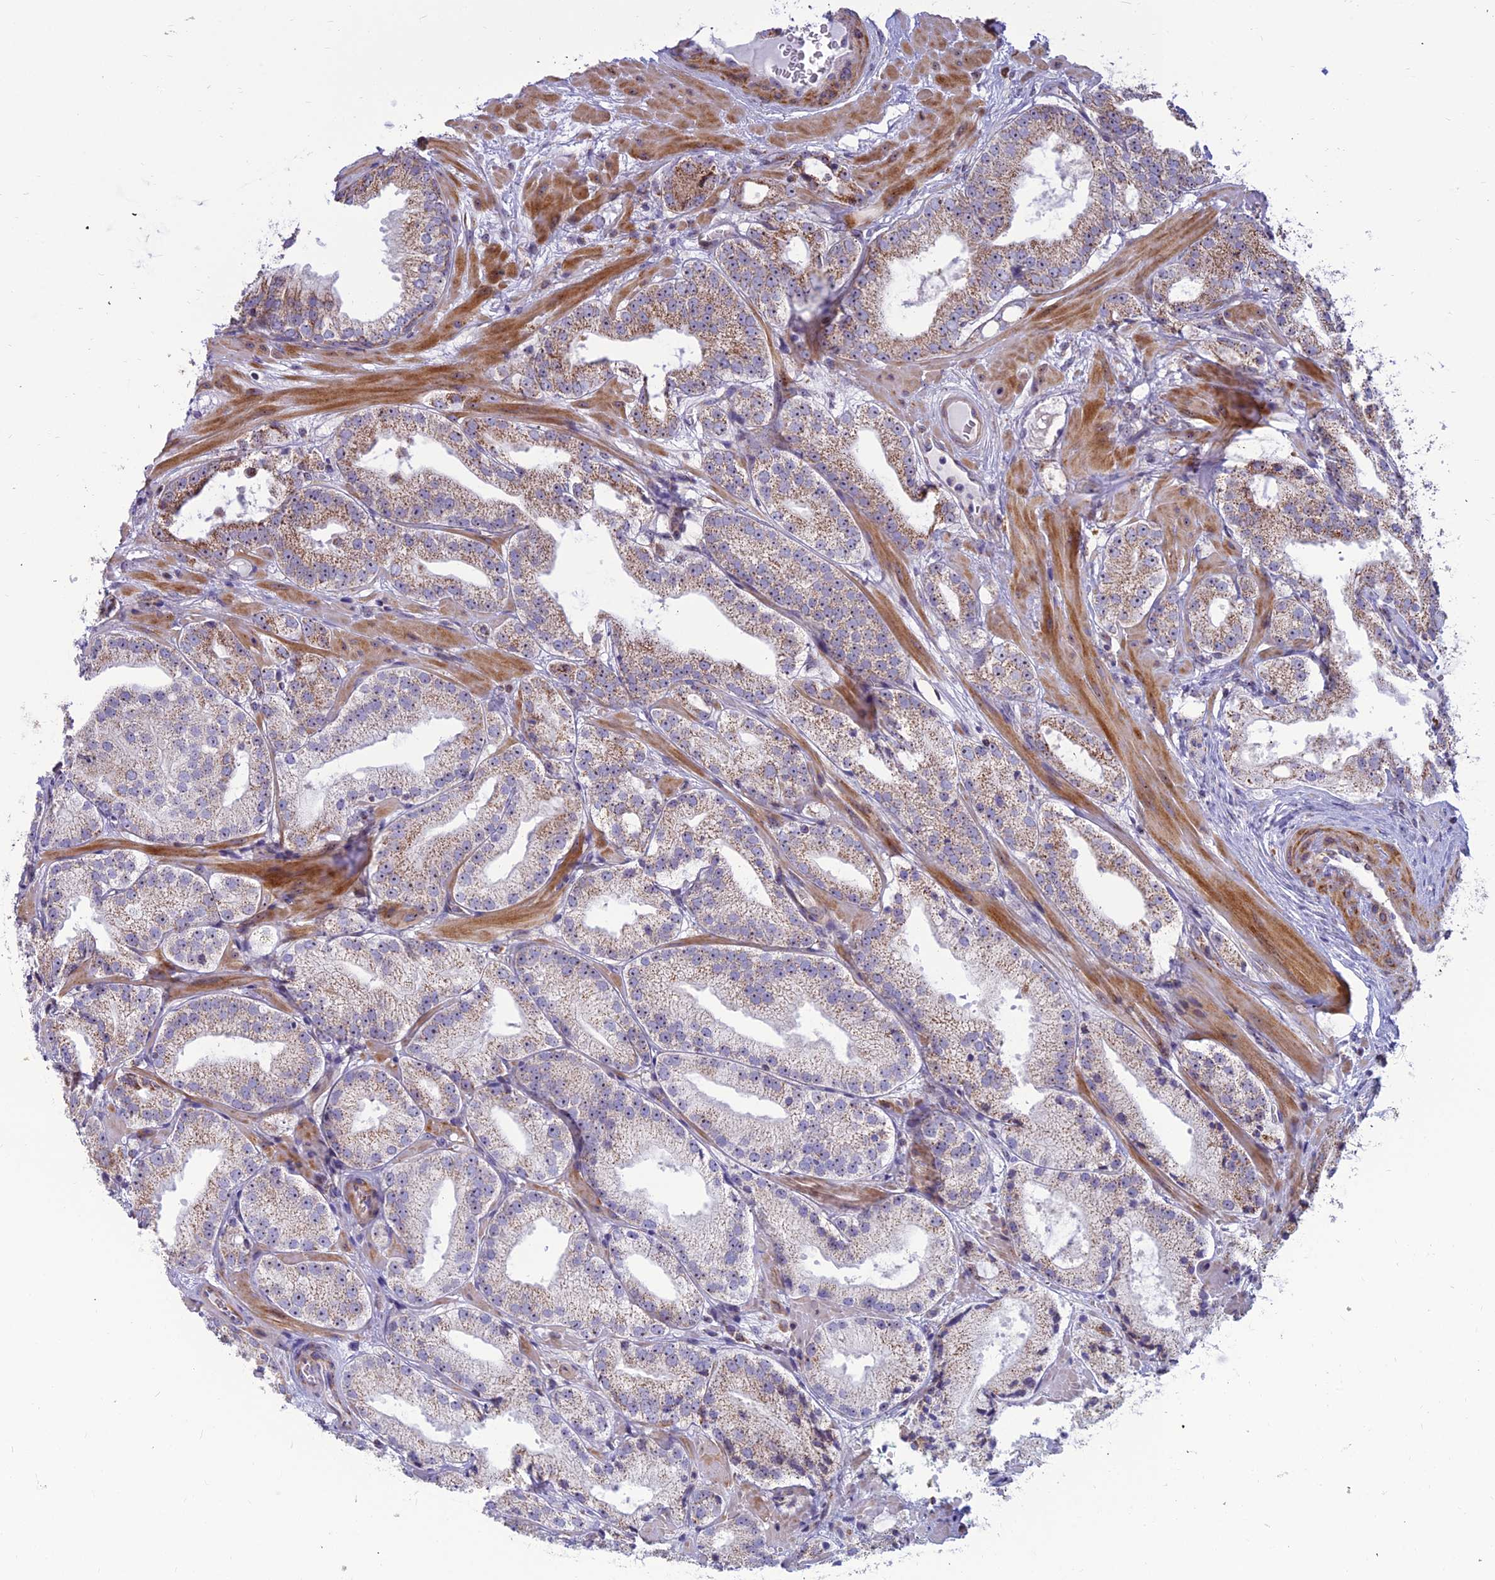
{"staining": {"intensity": "moderate", "quantity": ">75%", "location": "cytoplasmic/membranous"}, "tissue": "prostate cancer", "cell_type": "Tumor cells", "image_type": "cancer", "snomed": [{"axis": "morphology", "description": "Adenocarcinoma, Low grade"}, {"axis": "topography", "description": "Prostate"}], "caption": "Human prostate cancer stained with a brown dye demonstrates moderate cytoplasmic/membranous positive staining in approximately >75% of tumor cells.", "gene": "SLC35F4", "patient": {"sex": "male", "age": 60}}